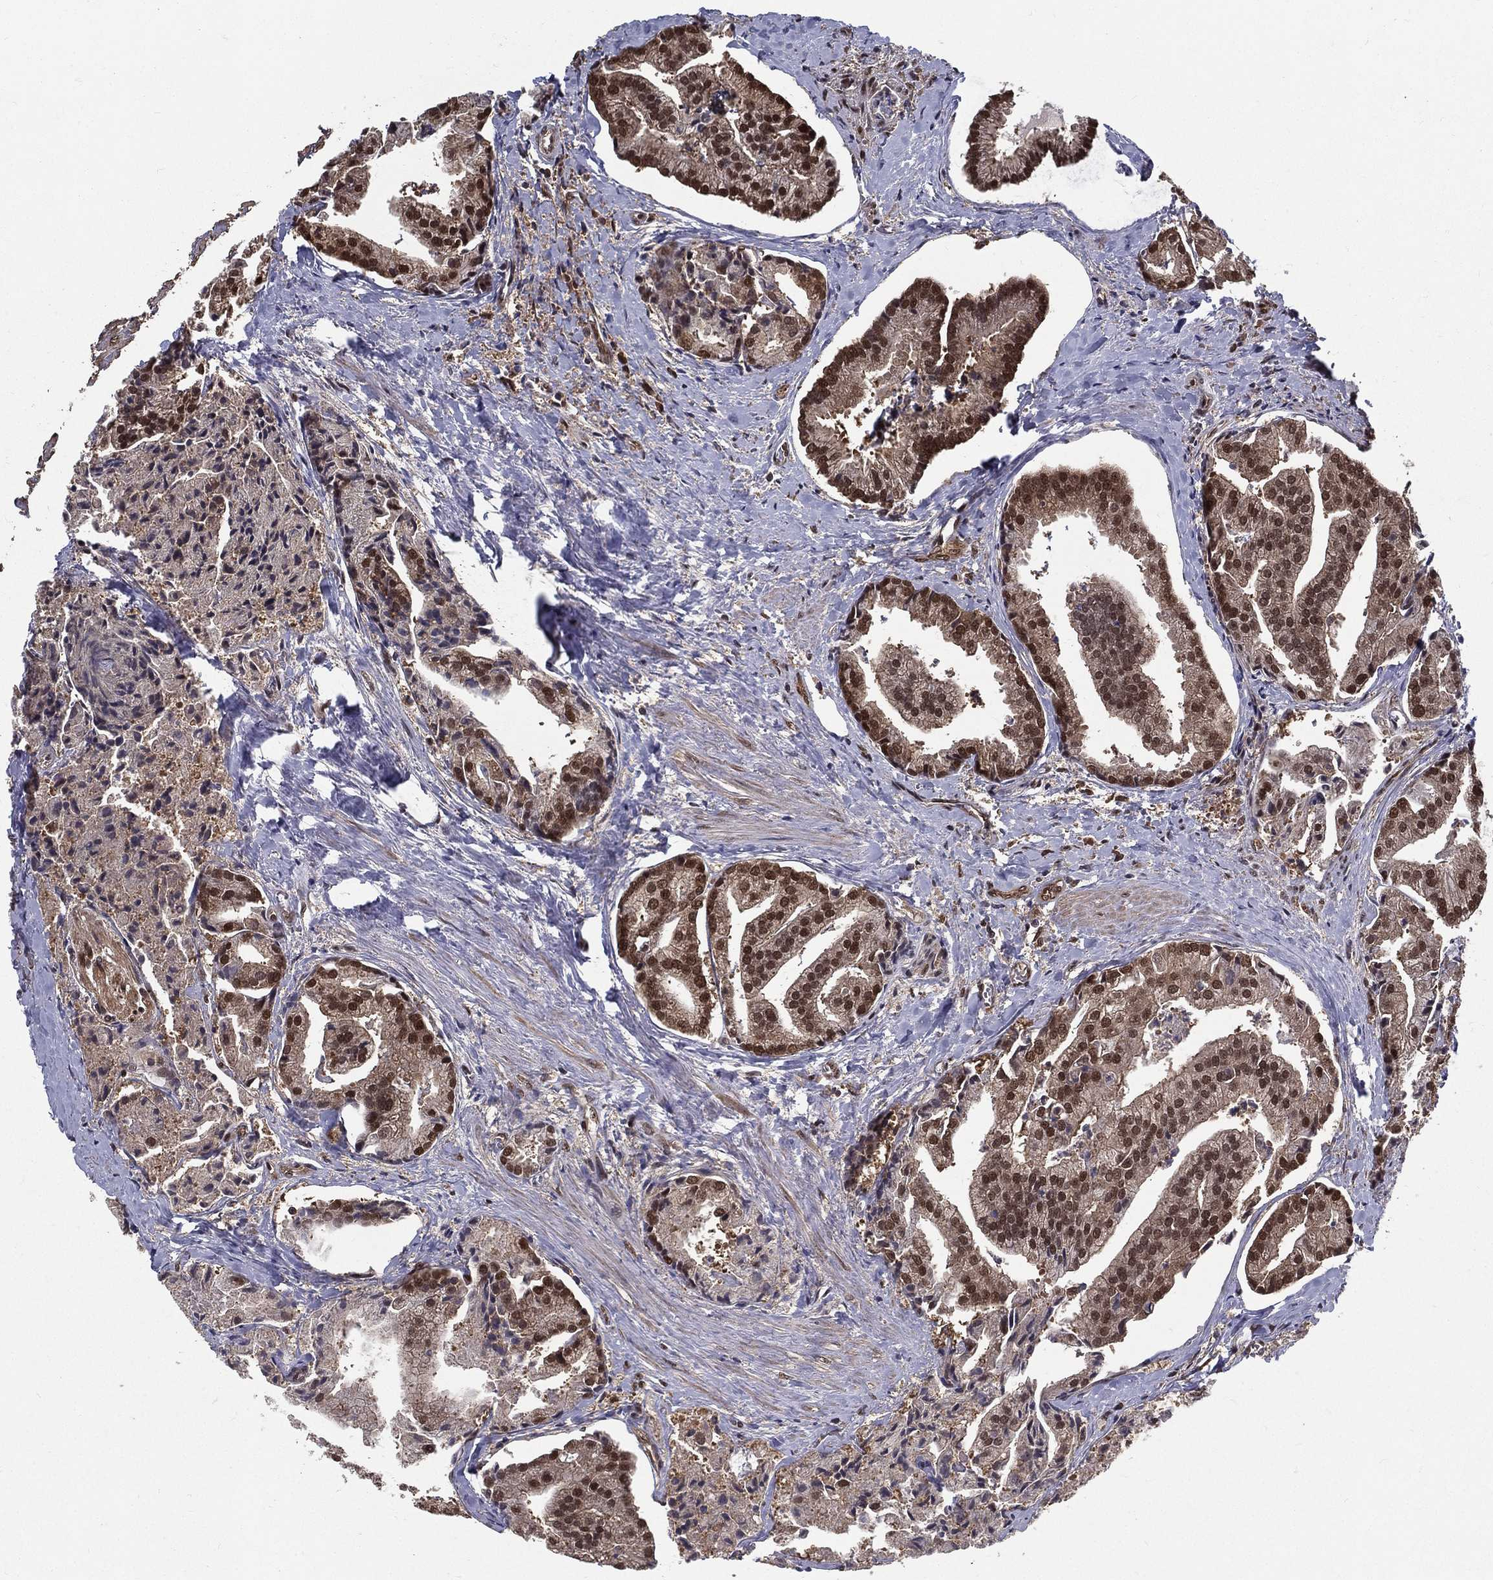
{"staining": {"intensity": "strong", "quantity": "25%-75%", "location": "cytoplasmic/membranous,nuclear"}, "tissue": "prostate cancer", "cell_type": "Tumor cells", "image_type": "cancer", "snomed": [{"axis": "morphology", "description": "Adenocarcinoma, NOS"}, {"axis": "topography", "description": "Prostate and seminal vesicle, NOS"}, {"axis": "topography", "description": "Prostate"}], "caption": "A brown stain highlights strong cytoplasmic/membranous and nuclear staining of a protein in prostate cancer (adenocarcinoma) tumor cells. (DAB IHC with brightfield microscopy, high magnification).", "gene": "CARM1", "patient": {"sex": "male", "age": 44}}